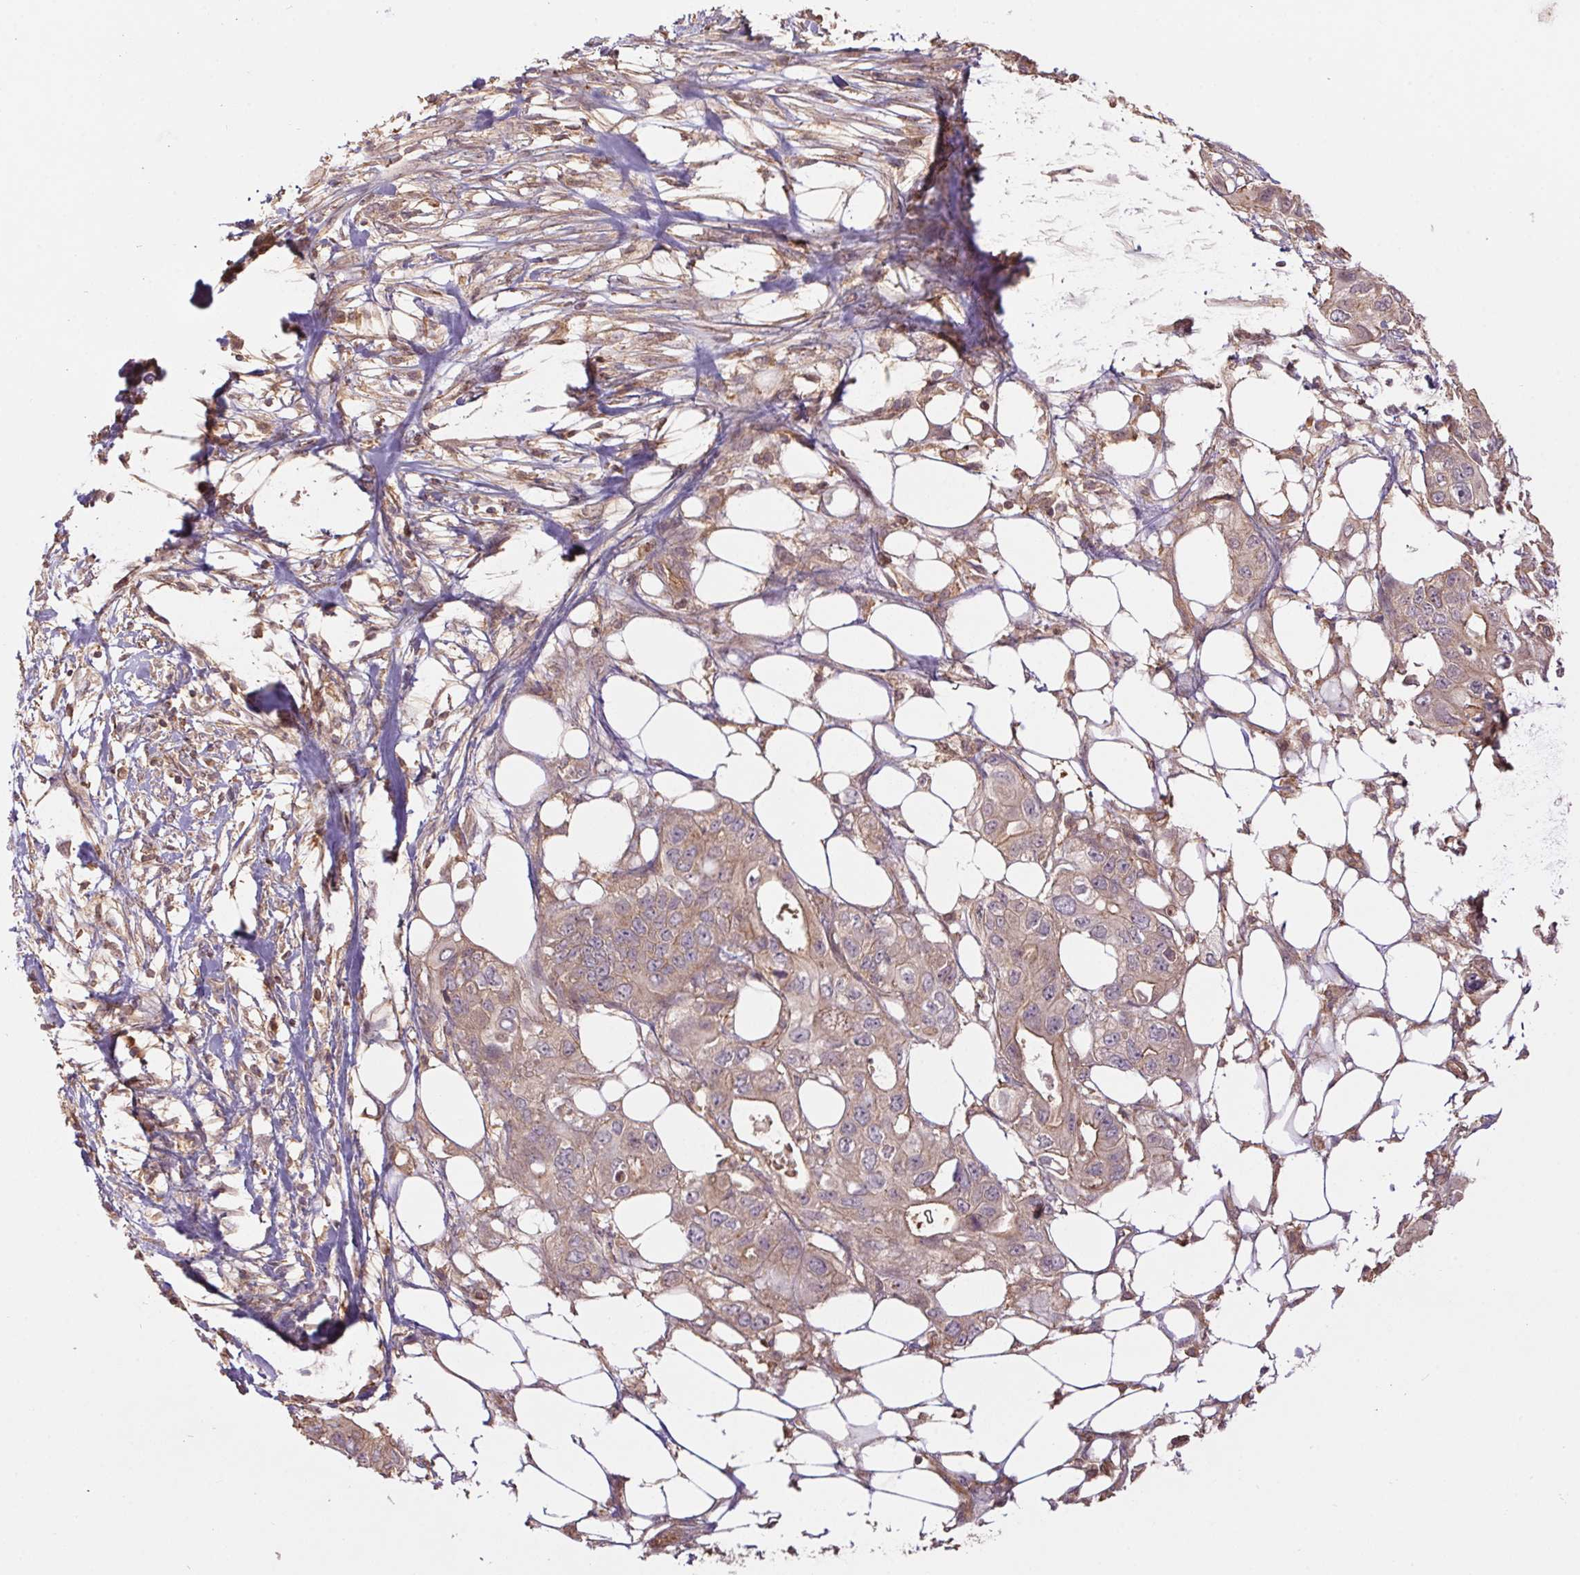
{"staining": {"intensity": "weak", "quantity": "25%-75%", "location": "cytoplasmic/membranous"}, "tissue": "pancreatic cancer", "cell_type": "Tumor cells", "image_type": "cancer", "snomed": [{"axis": "morphology", "description": "Adenocarcinoma, NOS"}, {"axis": "topography", "description": "Pancreas"}], "caption": "Protein analysis of adenocarcinoma (pancreatic) tissue reveals weak cytoplasmic/membranous staining in approximately 25%-75% of tumor cells.", "gene": "TUBA3D", "patient": {"sex": "female", "age": 63}}